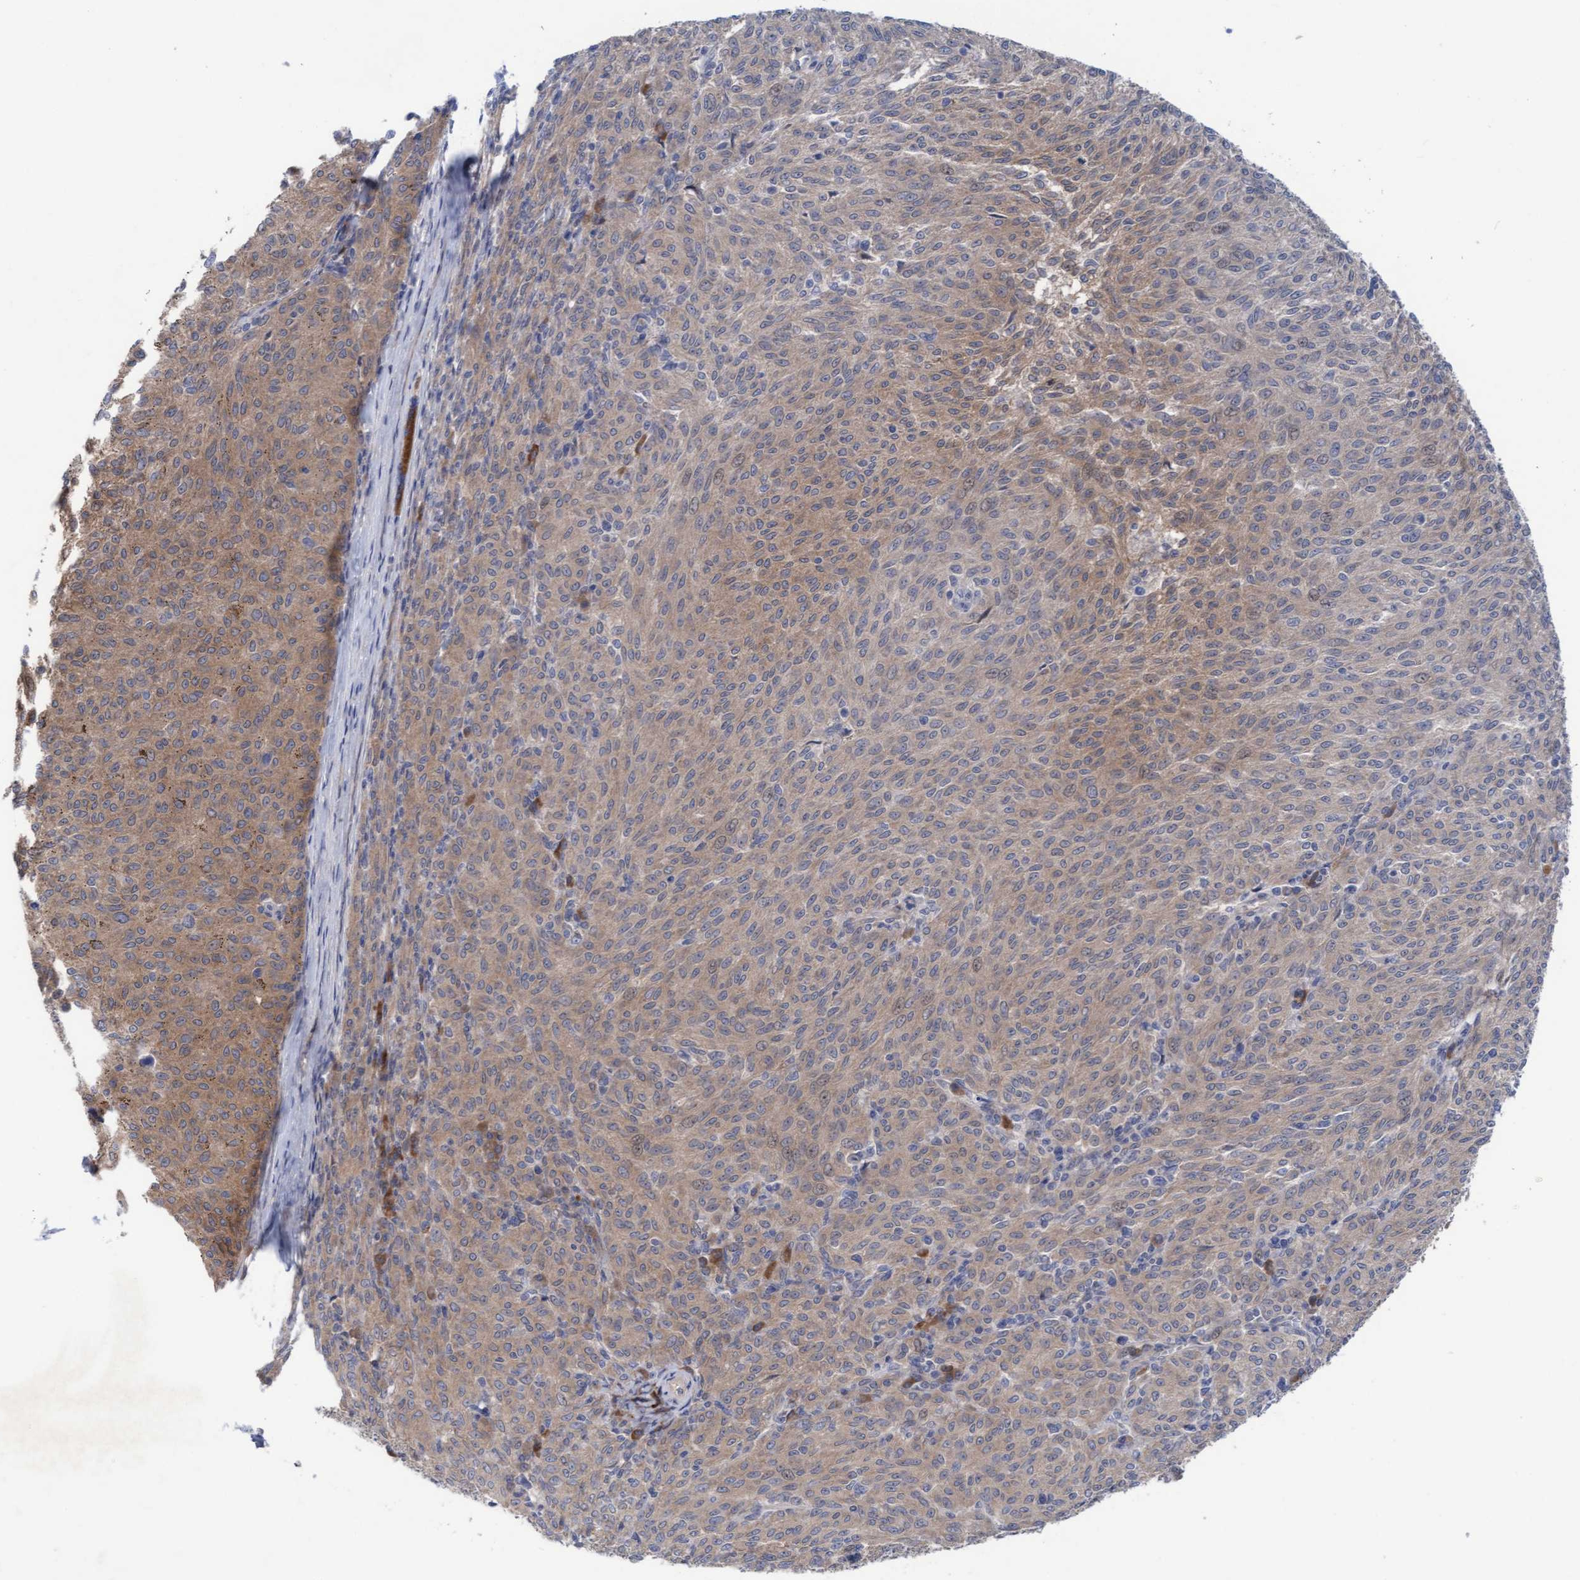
{"staining": {"intensity": "weak", "quantity": ">75%", "location": "cytoplasmic/membranous"}, "tissue": "melanoma", "cell_type": "Tumor cells", "image_type": "cancer", "snomed": [{"axis": "morphology", "description": "Malignant melanoma, NOS"}, {"axis": "topography", "description": "Skin"}], "caption": "An immunohistochemistry (IHC) histopathology image of tumor tissue is shown. Protein staining in brown shows weak cytoplasmic/membranous positivity in malignant melanoma within tumor cells. (DAB IHC, brown staining for protein, blue staining for nuclei).", "gene": "PLCD1", "patient": {"sex": "female", "age": 72}}